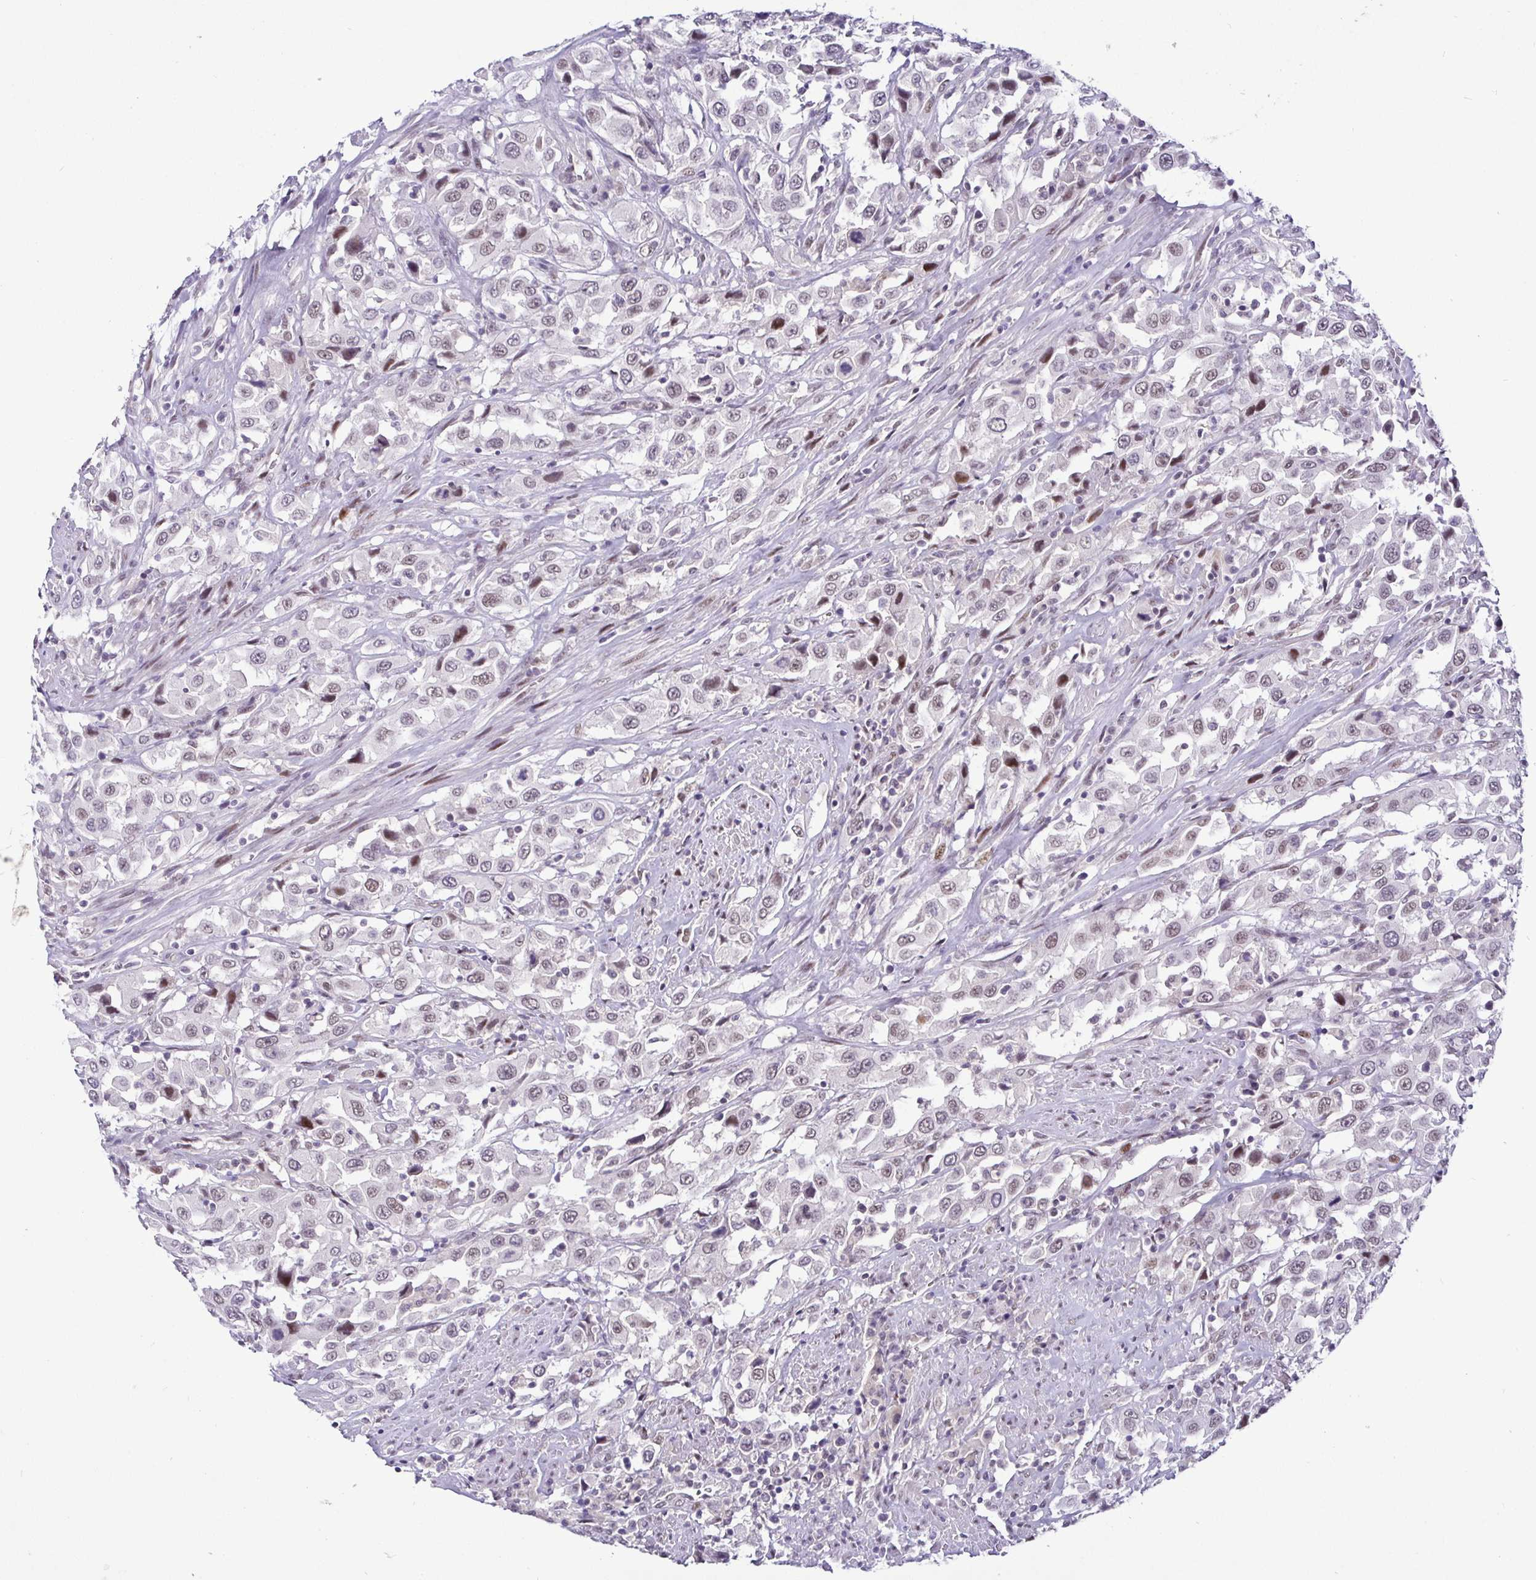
{"staining": {"intensity": "weak", "quantity": "25%-75%", "location": "nuclear"}, "tissue": "urothelial cancer", "cell_type": "Tumor cells", "image_type": "cancer", "snomed": [{"axis": "morphology", "description": "Urothelial carcinoma, High grade"}, {"axis": "topography", "description": "Urinary bladder"}], "caption": "High-magnification brightfield microscopy of urothelial cancer stained with DAB (3,3'-diaminobenzidine) (brown) and counterstained with hematoxylin (blue). tumor cells exhibit weak nuclear staining is identified in about25%-75% of cells.", "gene": "NUP188", "patient": {"sex": "male", "age": 61}}